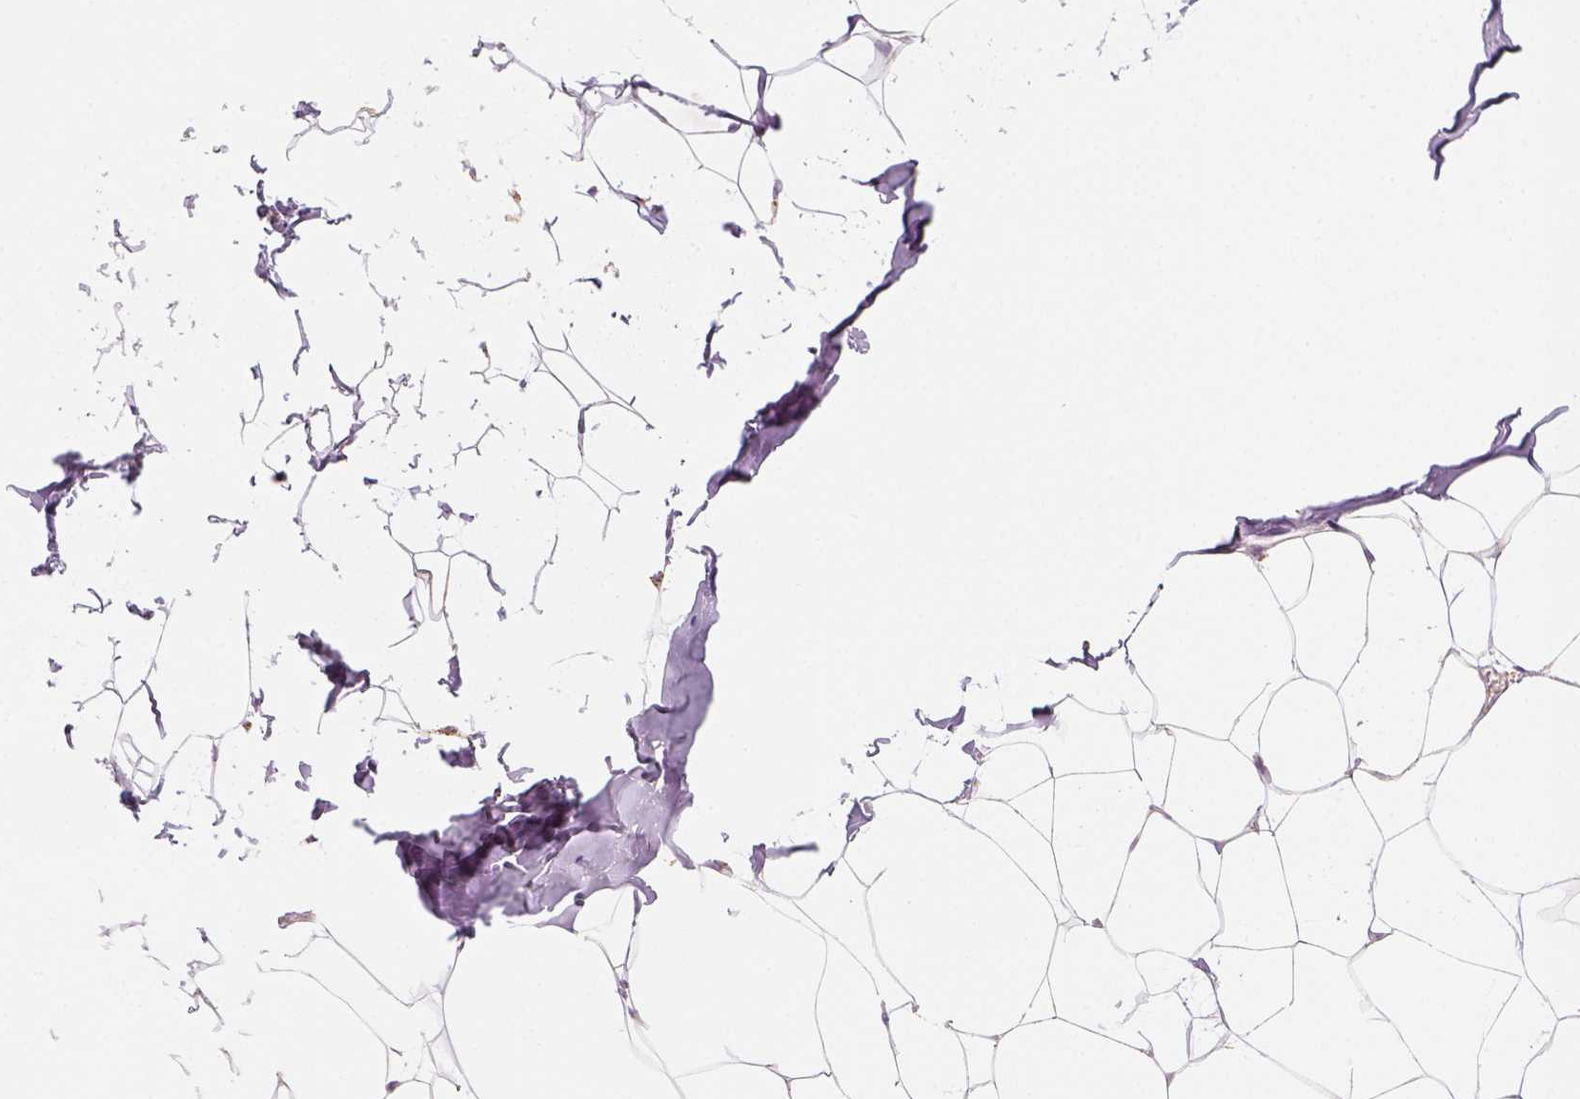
{"staining": {"intensity": "weak", "quantity": ">75%", "location": "cytoplasmic/membranous"}, "tissue": "breast", "cell_type": "Adipocytes", "image_type": "normal", "snomed": [{"axis": "morphology", "description": "Normal tissue, NOS"}, {"axis": "topography", "description": "Breast"}], "caption": "A brown stain shows weak cytoplasmic/membranous positivity of a protein in adipocytes of normal breast. (DAB IHC, brown staining for protein, blue staining for nuclei).", "gene": "LCA5", "patient": {"sex": "female", "age": 32}}